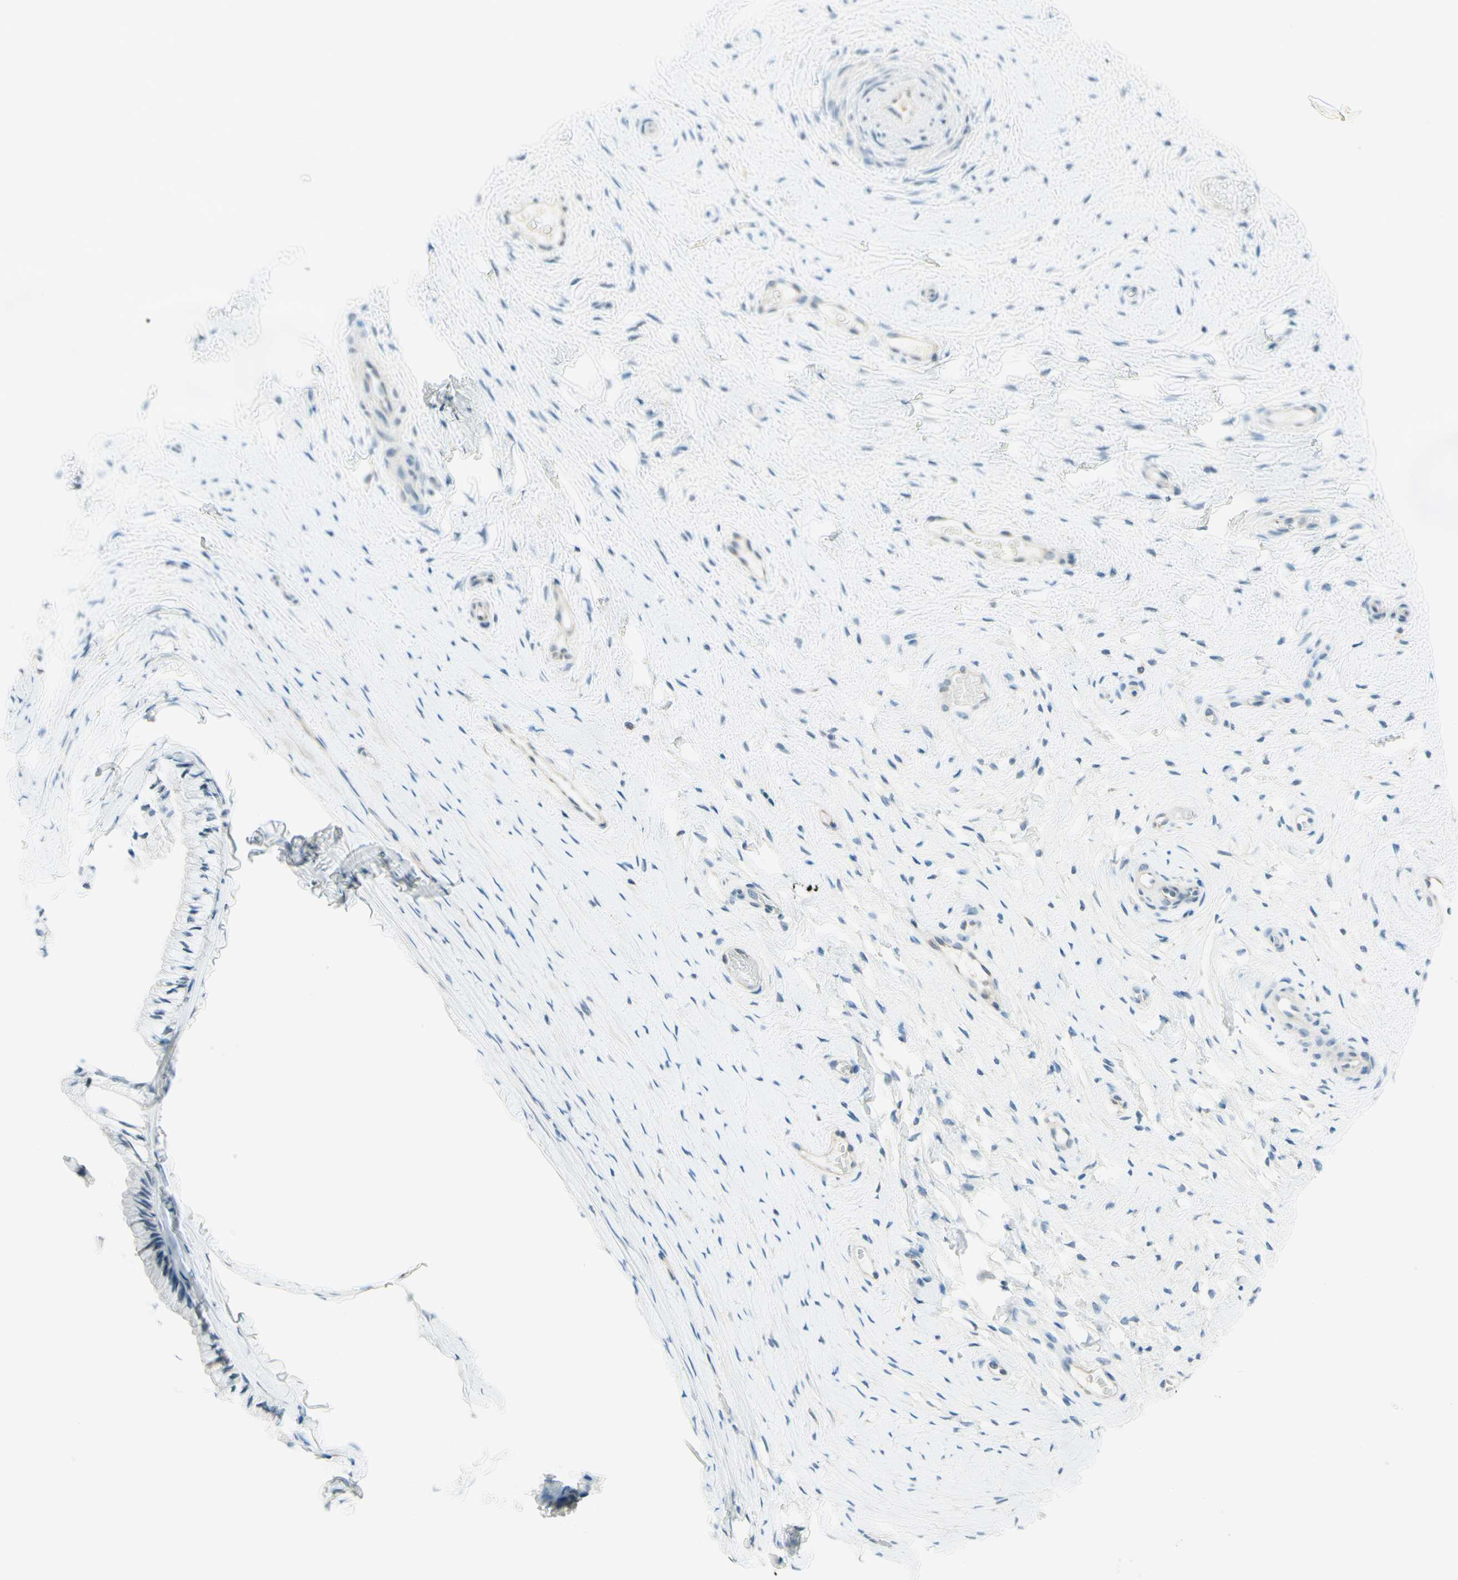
{"staining": {"intensity": "negative", "quantity": "none", "location": "none"}, "tissue": "cervix", "cell_type": "Glandular cells", "image_type": "normal", "snomed": [{"axis": "morphology", "description": "Normal tissue, NOS"}, {"axis": "topography", "description": "Cervix"}], "caption": "Glandular cells show no significant expression in normal cervix. (Brightfield microscopy of DAB immunohistochemistry (IHC) at high magnification).", "gene": "JPH1", "patient": {"sex": "female", "age": 39}}